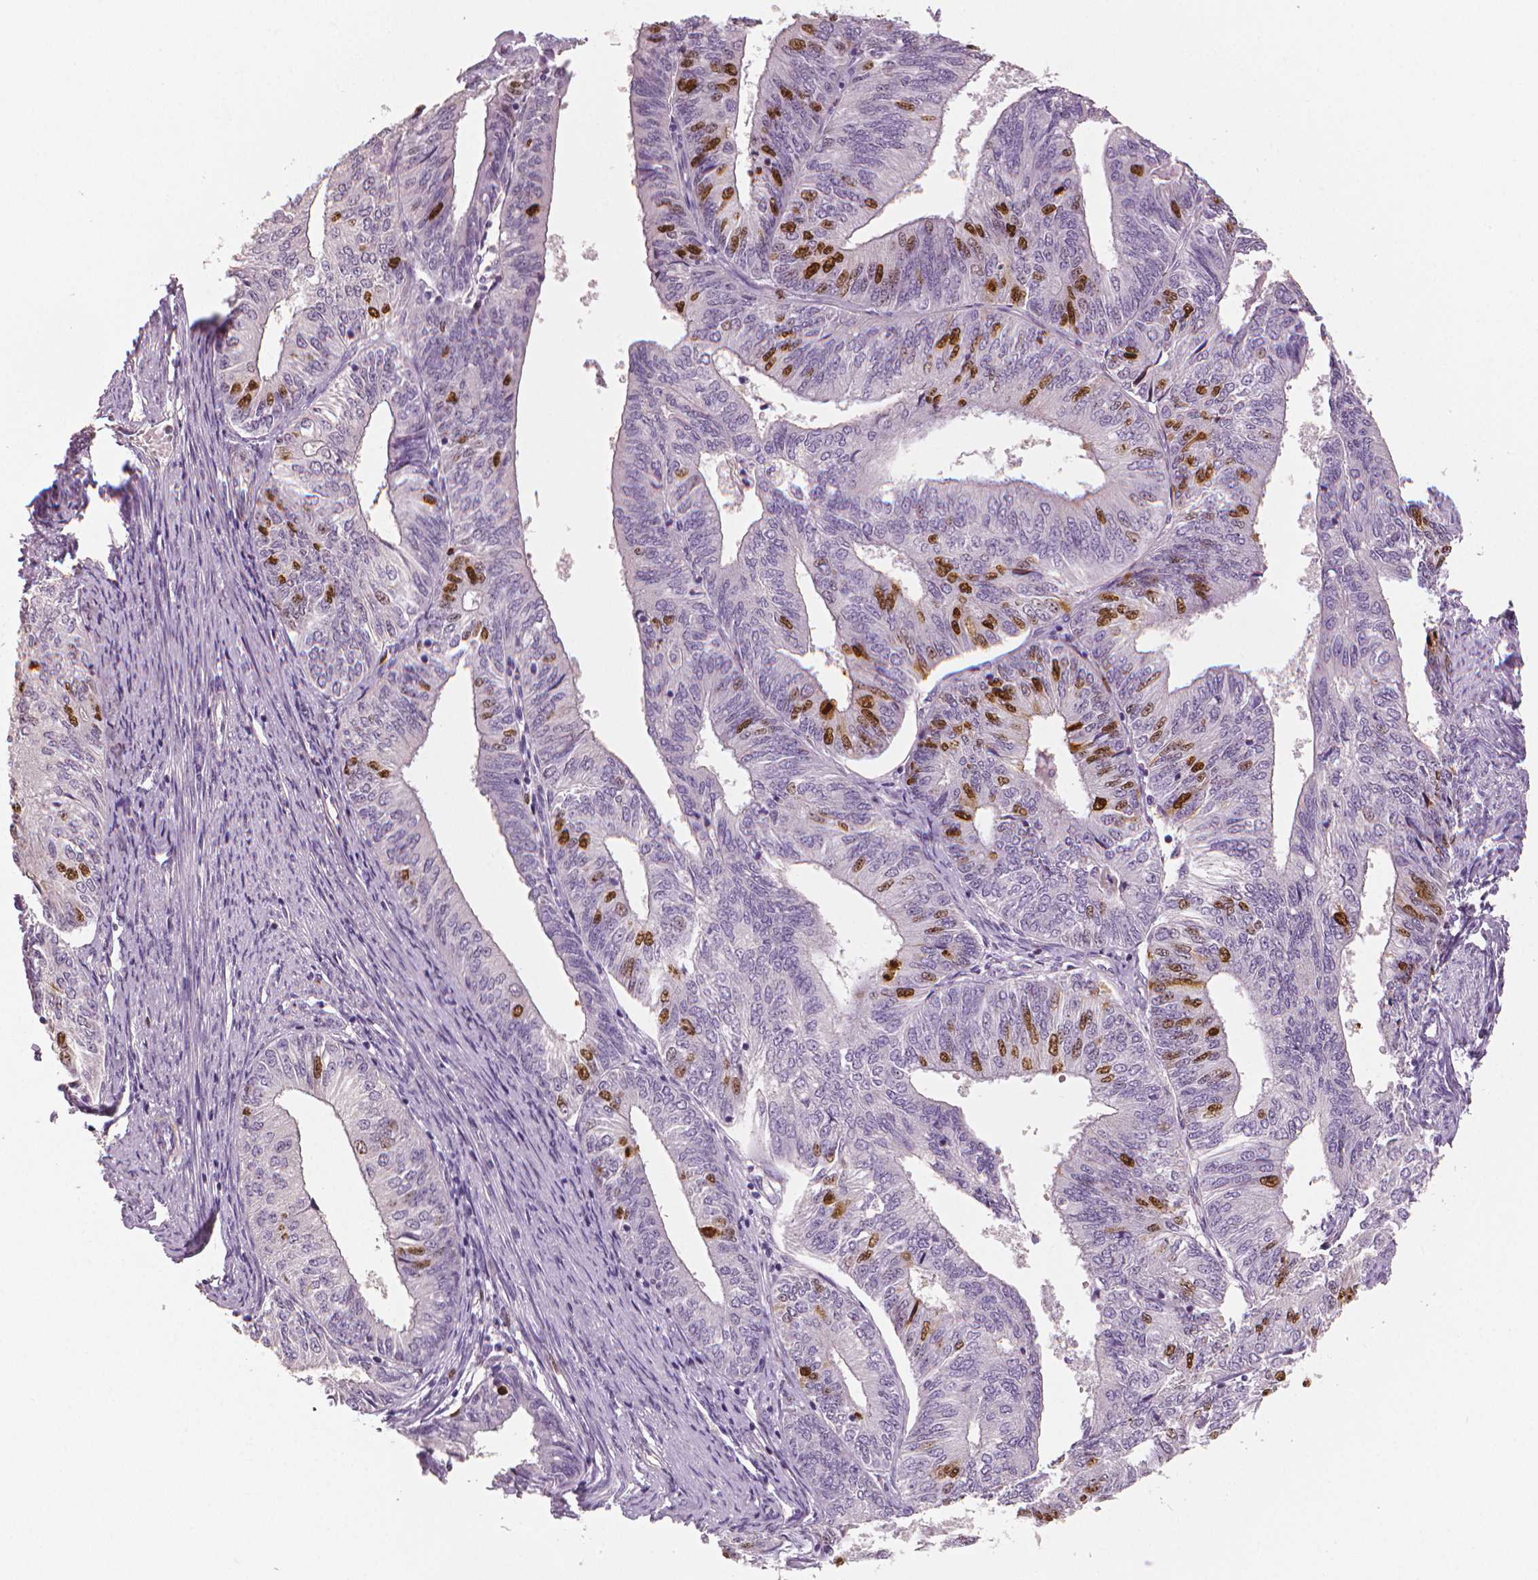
{"staining": {"intensity": "strong", "quantity": "<25%", "location": "nuclear"}, "tissue": "endometrial cancer", "cell_type": "Tumor cells", "image_type": "cancer", "snomed": [{"axis": "morphology", "description": "Adenocarcinoma, NOS"}, {"axis": "topography", "description": "Endometrium"}], "caption": "Immunohistochemistry (IHC) of endometrial adenocarcinoma exhibits medium levels of strong nuclear positivity in approximately <25% of tumor cells.", "gene": "MKI67", "patient": {"sex": "female", "age": 58}}